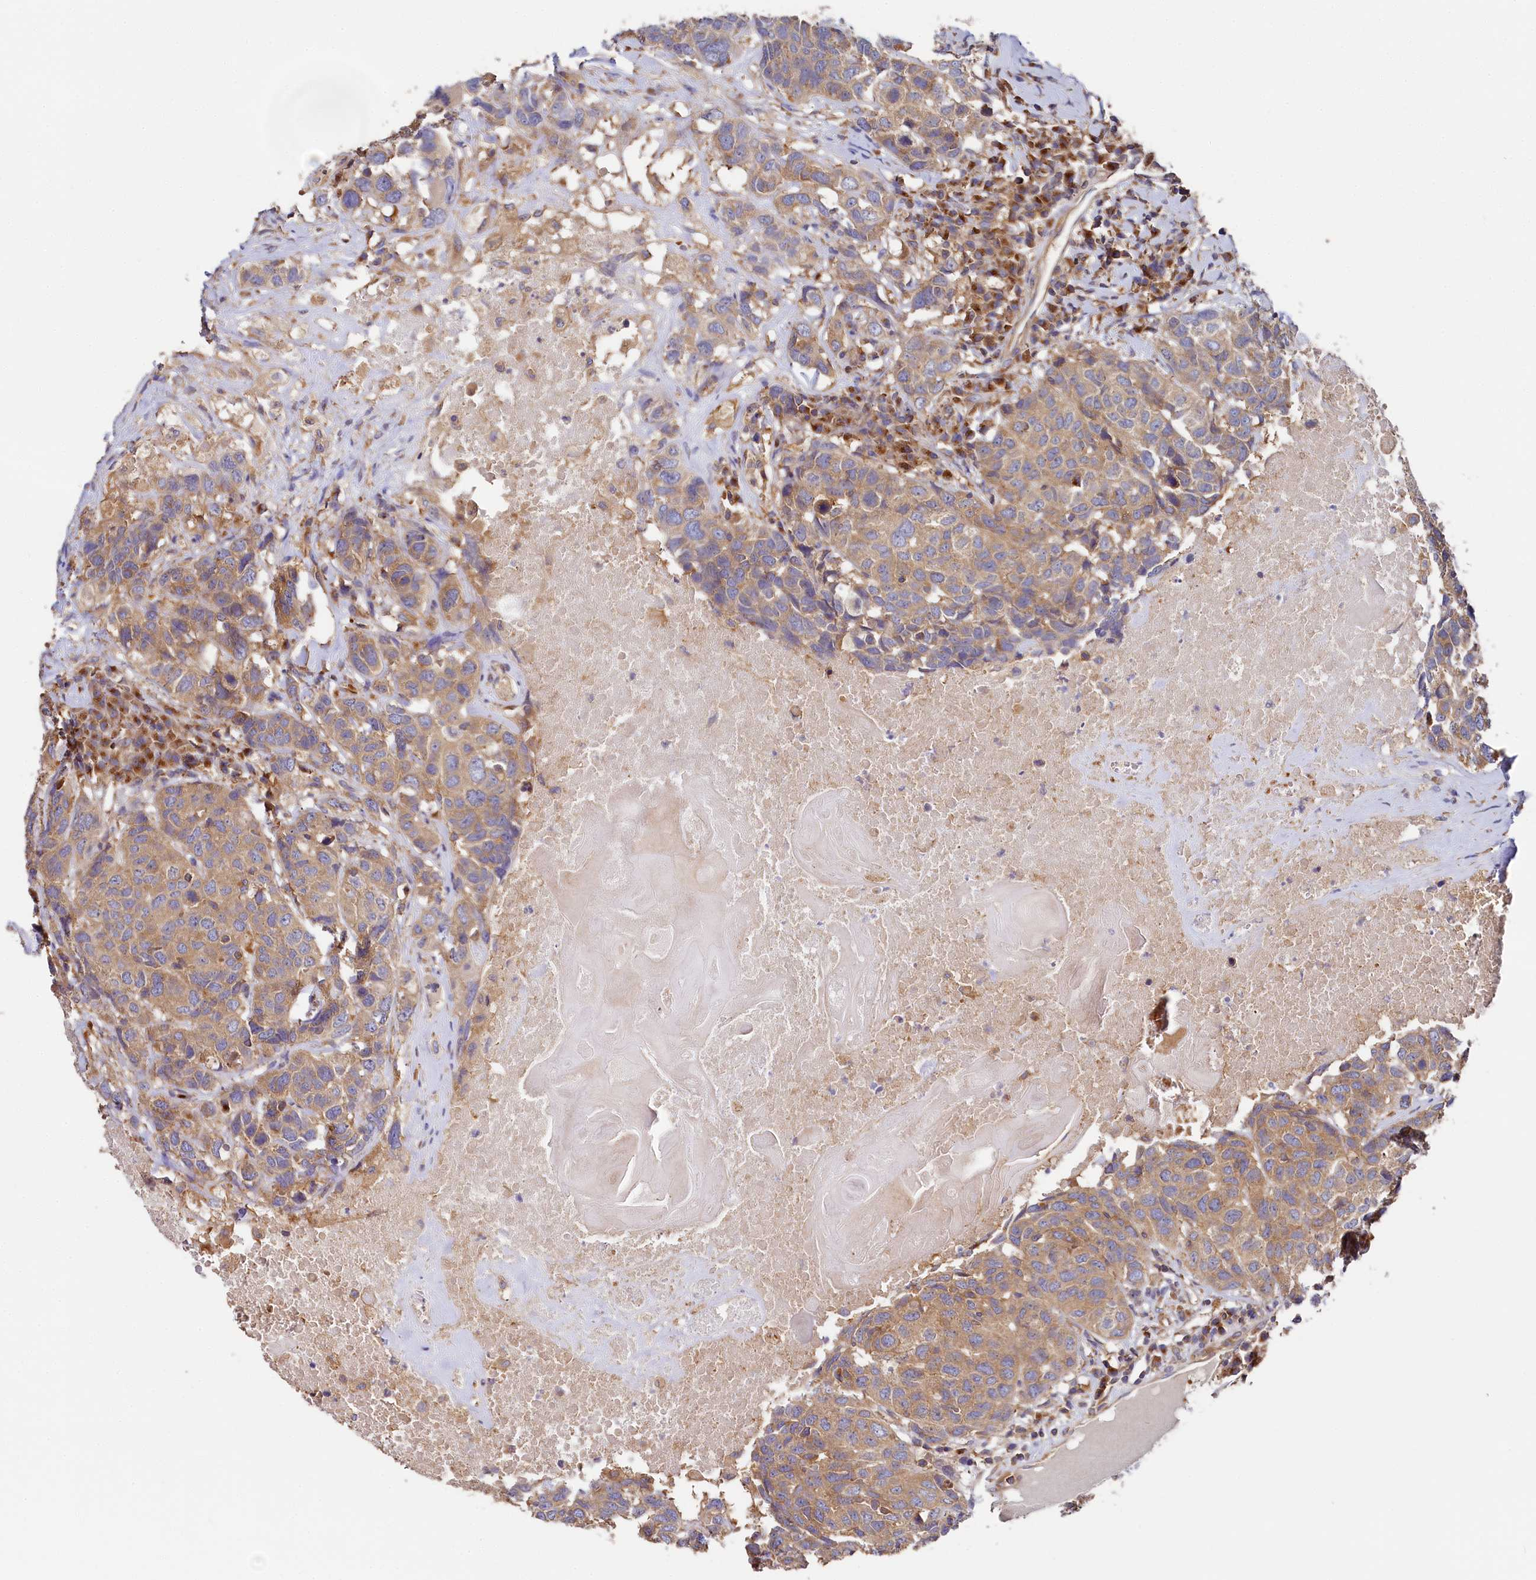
{"staining": {"intensity": "moderate", "quantity": "25%-75%", "location": "cytoplasmic/membranous"}, "tissue": "head and neck cancer", "cell_type": "Tumor cells", "image_type": "cancer", "snomed": [{"axis": "morphology", "description": "Squamous cell carcinoma, NOS"}, {"axis": "topography", "description": "Head-Neck"}], "caption": "About 25%-75% of tumor cells in squamous cell carcinoma (head and neck) demonstrate moderate cytoplasmic/membranous protein expression as visualized by brown immunohistochemical staining.", "gene": "PPIP5K1", "patient": {"sex": "male", "age": 66}}